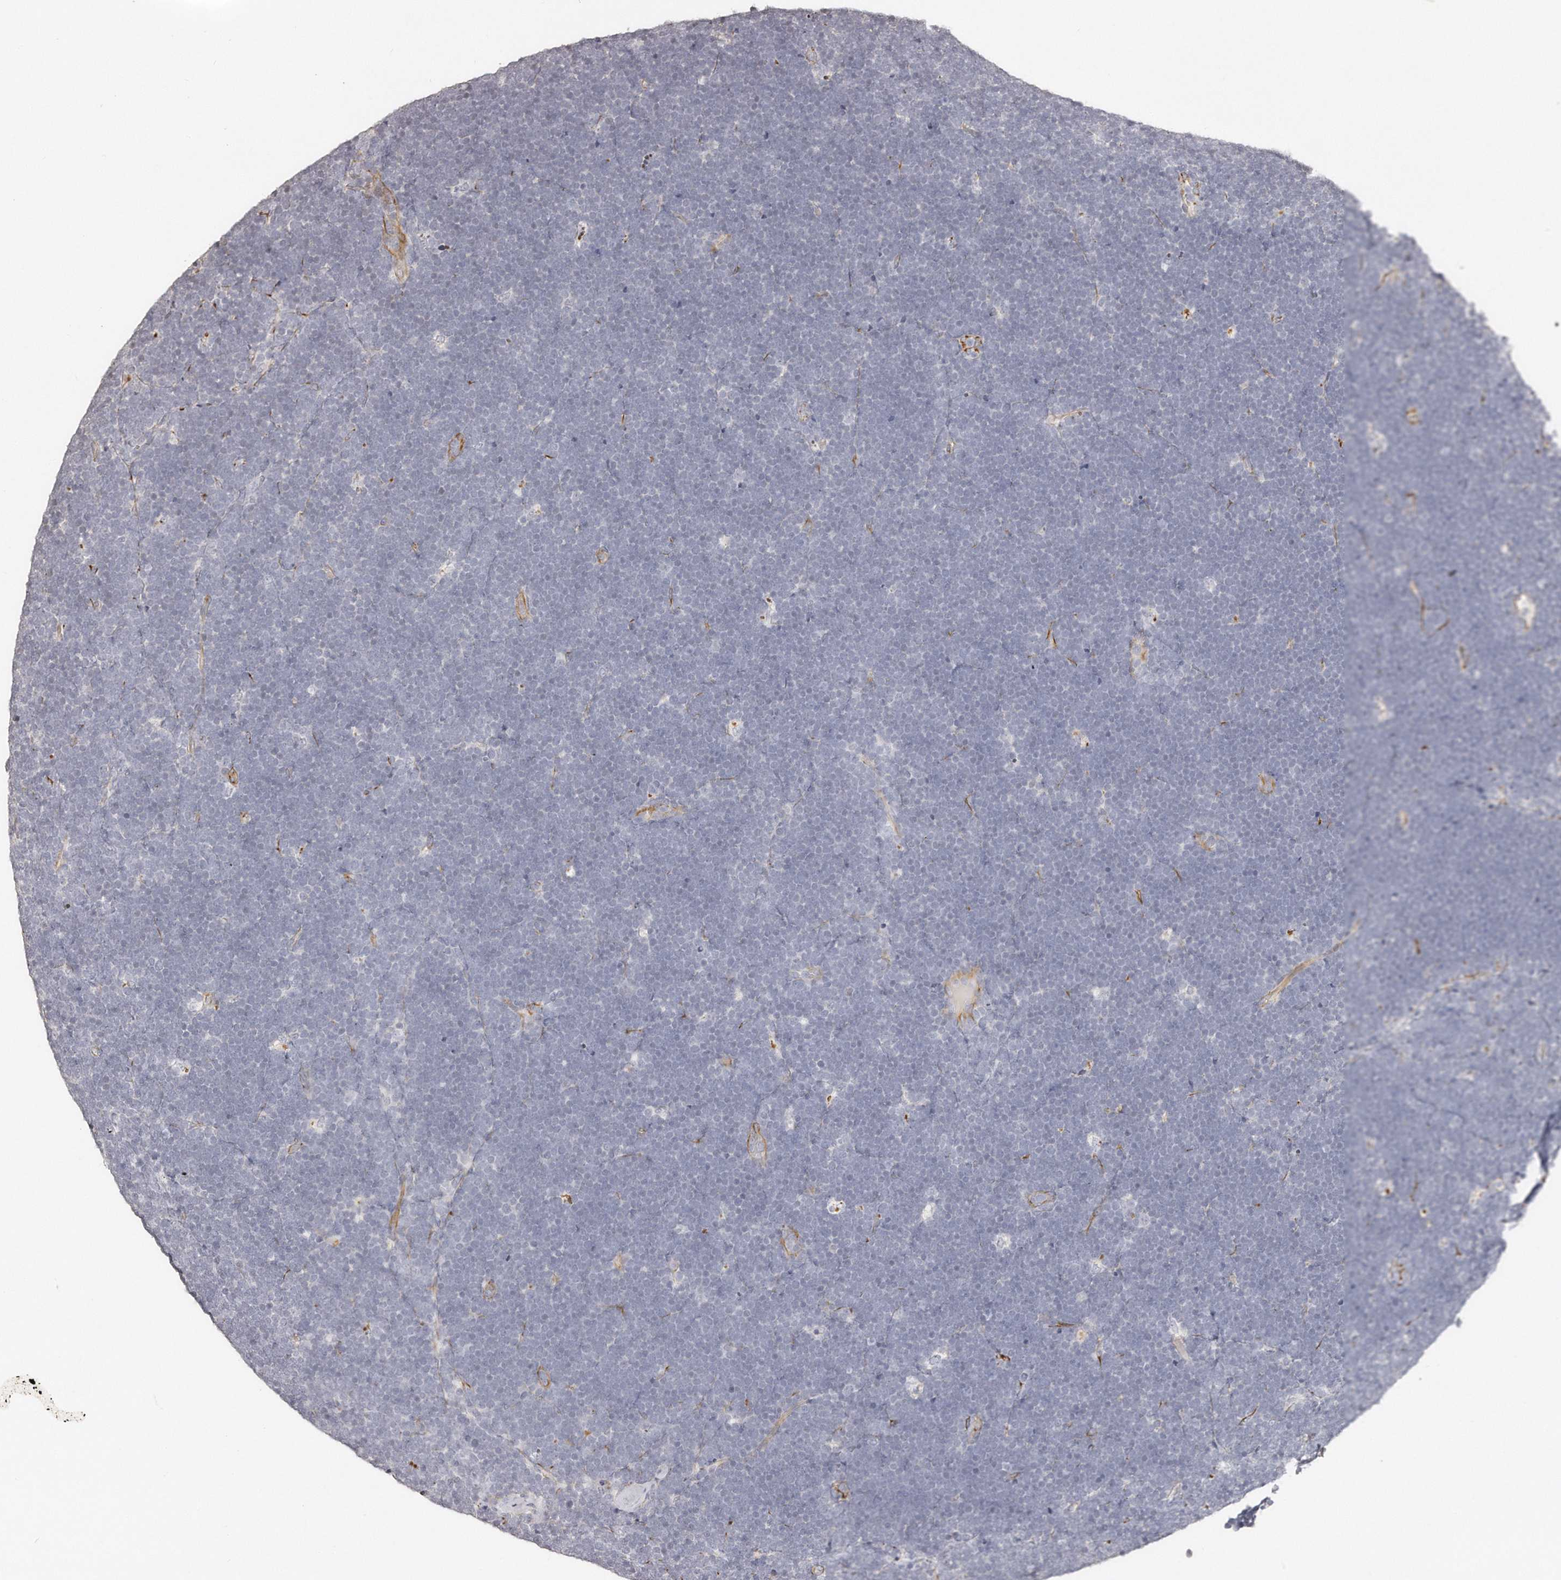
{"staining": {"intensity": "negative", "quantity": "none", "location": "none"}, "tissue": "lymphoma", "cell_type": "Tumor cells", "image_type": "cancer", "snomed": [{"axis": "morphology", "description": "Malignant lymphoma, non-Hodgkin's type, High grade"}, {"axis": "topography", "description": "Lymph node"}], "caption": "Immunohistochemistry (IHC) photomicrograph of neoplastic tissue: malignant lymphoma, non-Hodgkin's type (high-grade) stained with DAB (3,3'-diaminobenzidine) exhibits no significant protein staining in tumor cells. (DAB immunohistochemistry with hematoxylin counter stain).", "gene": "ZYG11A", "patient": {"sex": "male", "age": 13}}